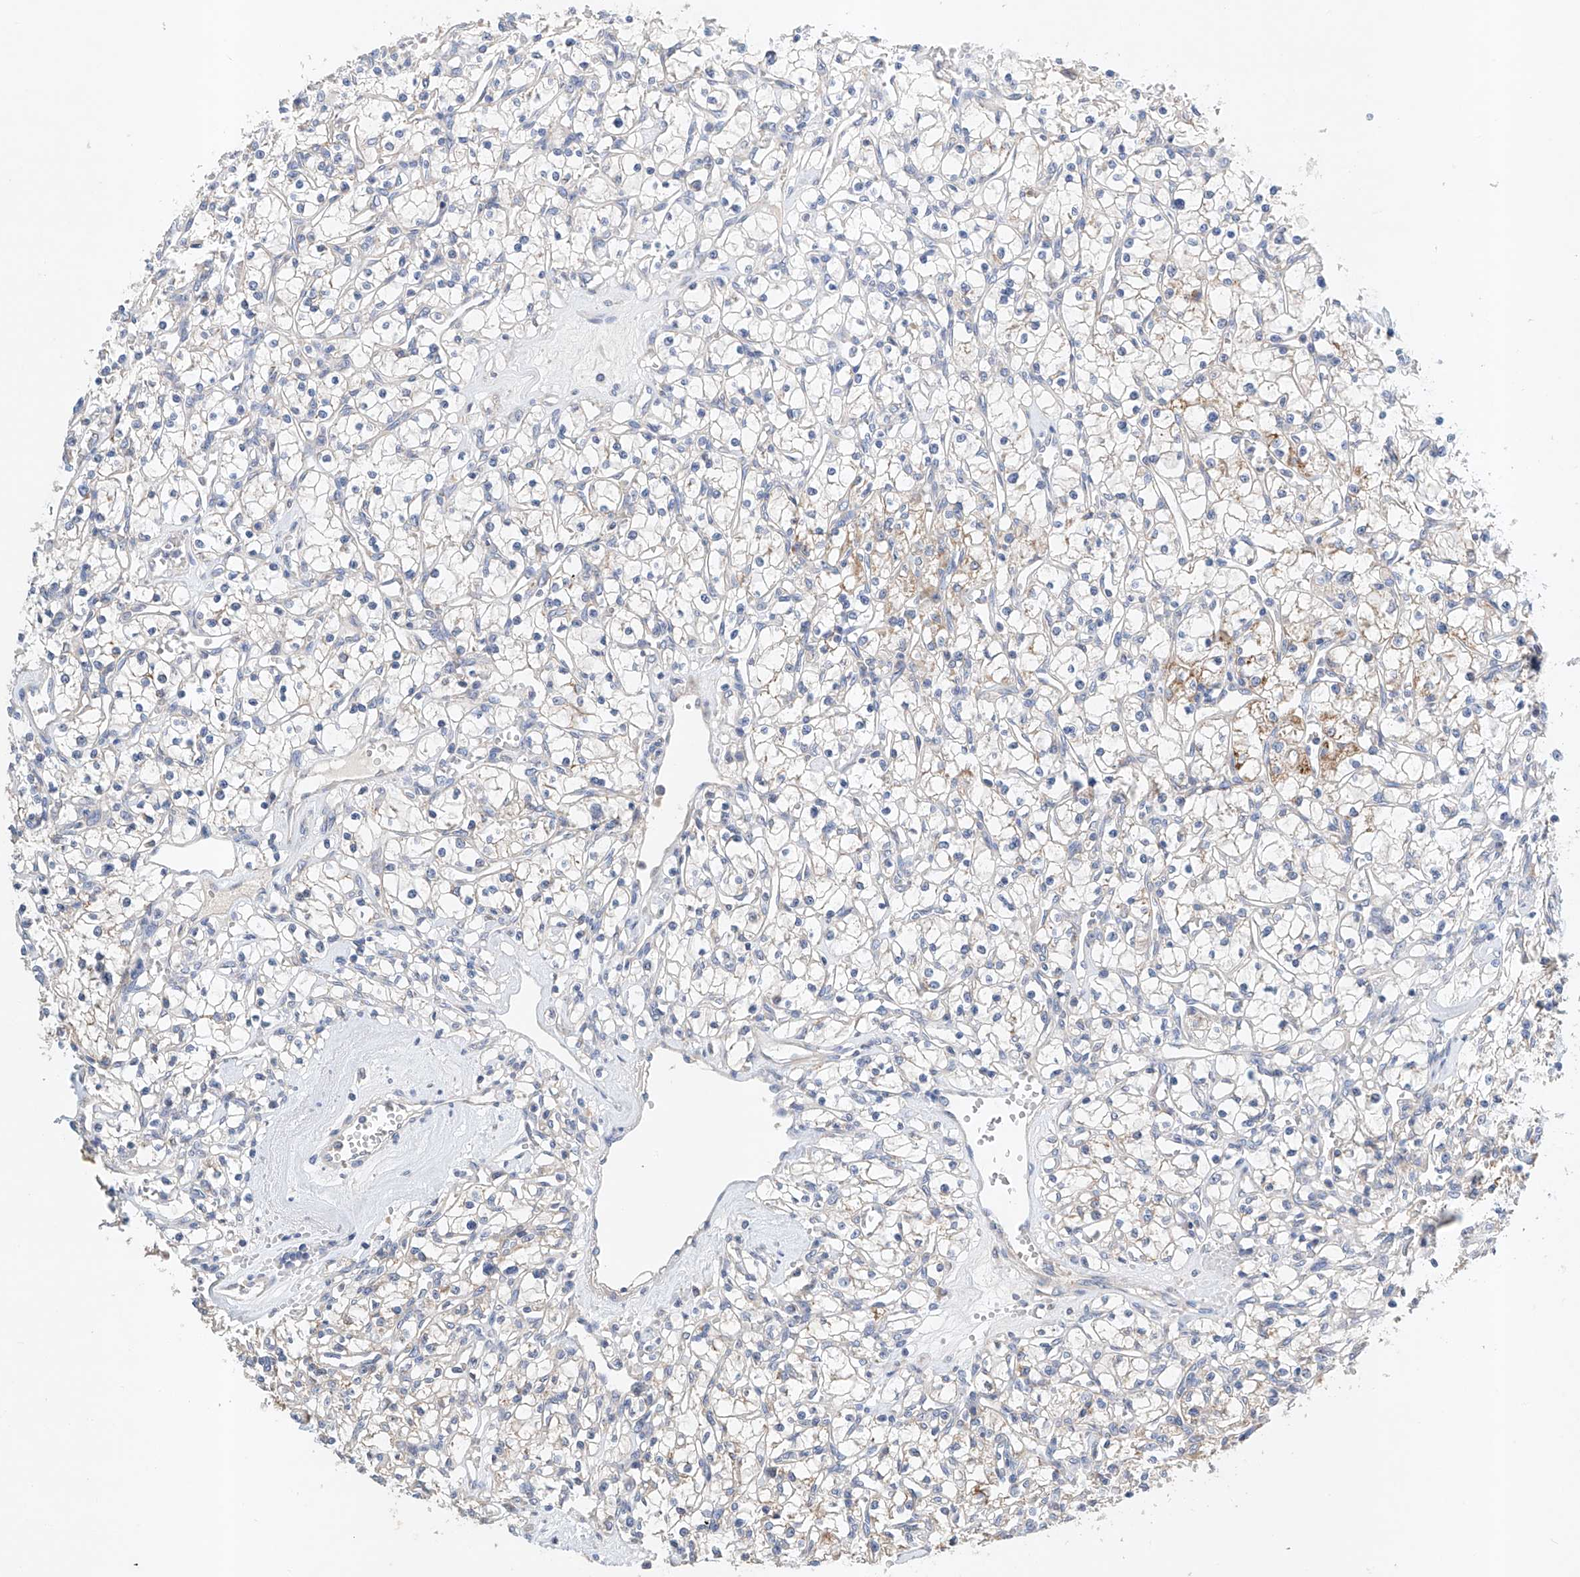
{"staining": {"intensity": "negative", "quantity": "none", "location": "none"}, "tissue": "renal cancer", "cell_type": "Tumor cells", "image_type": "cancer", "snomed": [{"axis": "morphology", "description": "Adenocarcinoma, NOS"}, {"axis": "topography", "description": "Kidney"}], "caption": "A photomicrograph of human renal adenocarcinoma is negative for staining in tumor cells.", "gene": "GPC4", "patient": {"sex": "female", "age": 59}}